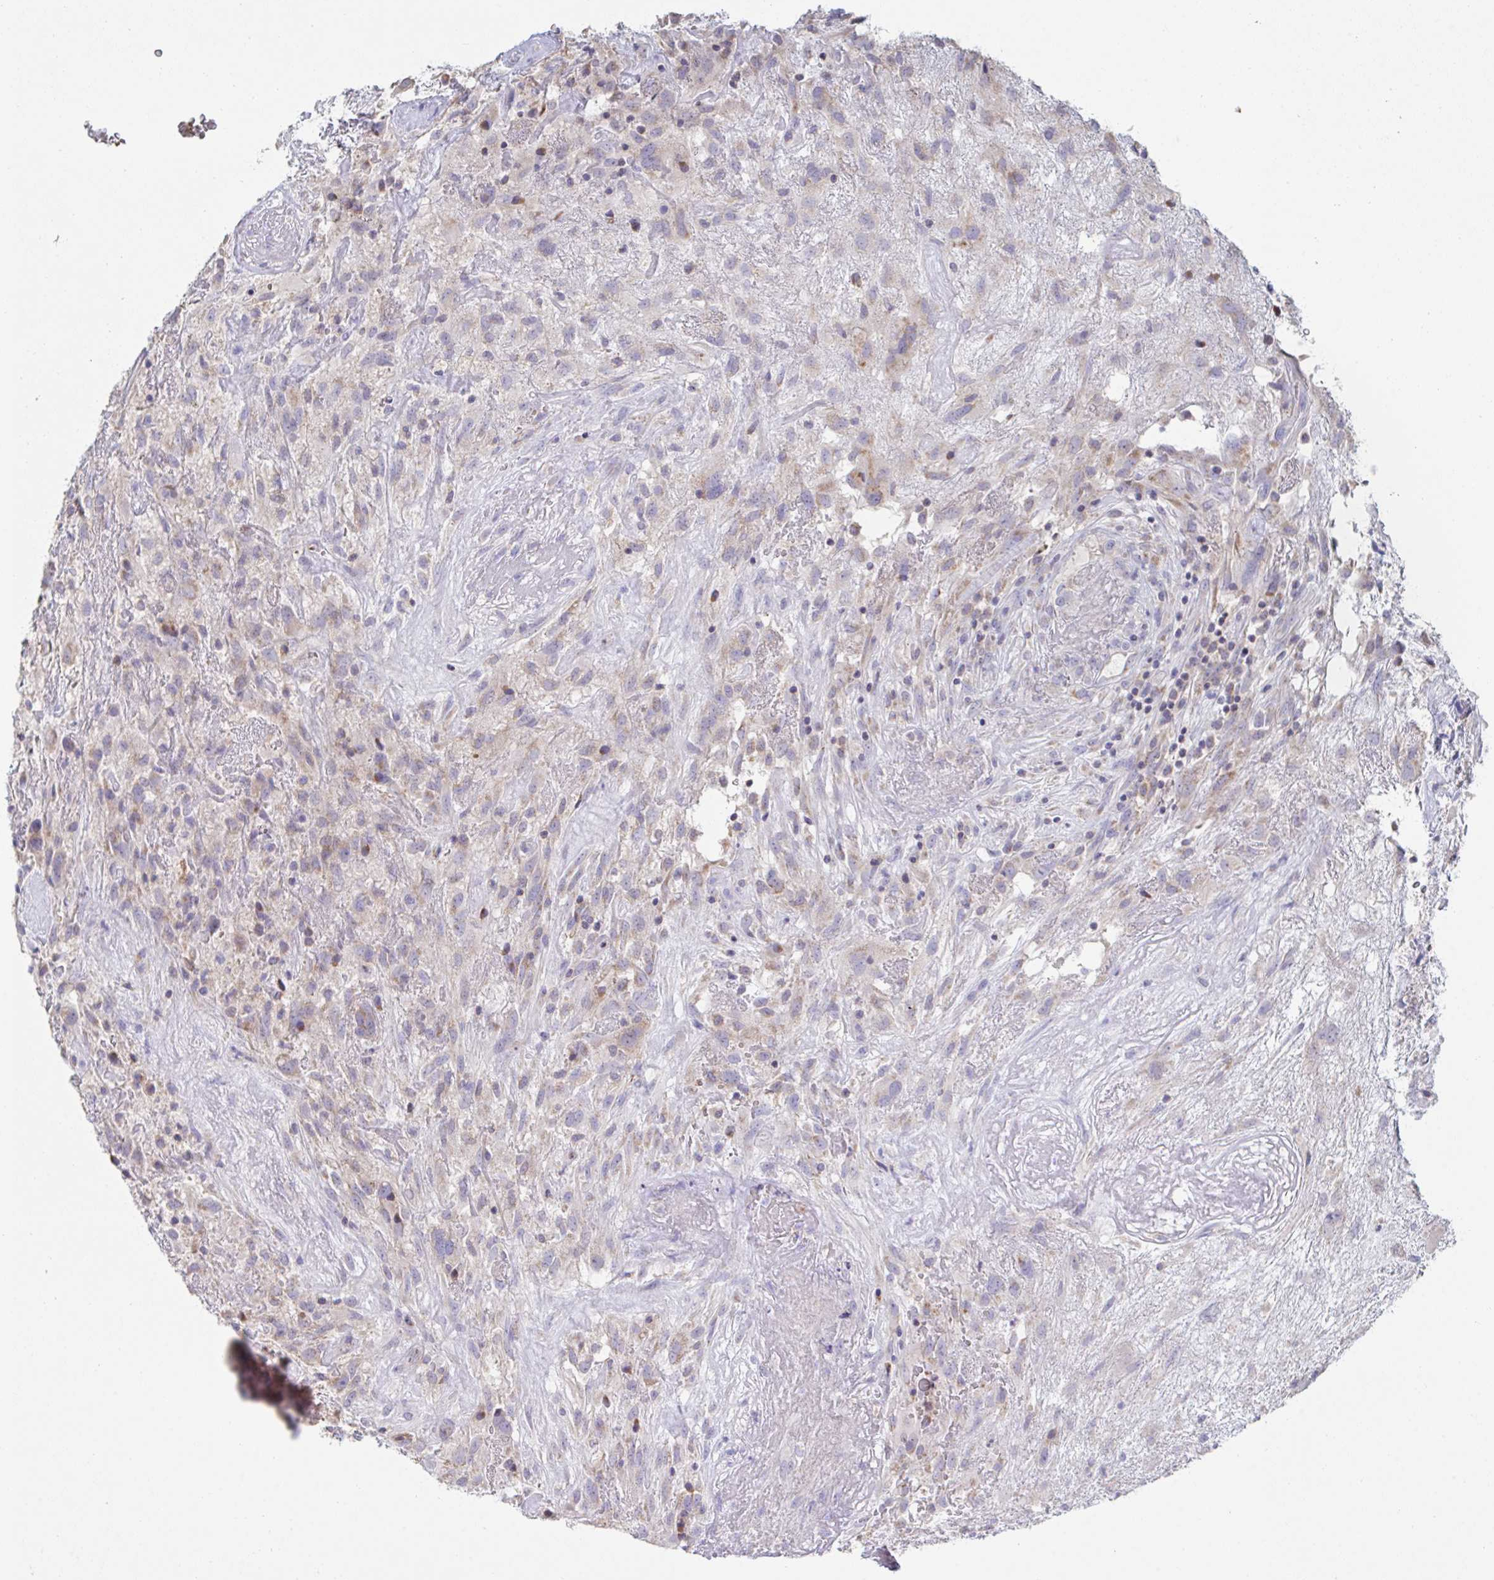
{"staining": {"intensity": "weak", "quantity": "<25%", "location": "cytoplasmic/membranous"}, "tissue": "glioma", "cell_type": "Tumor cells", "image_type": "cancer", "snomed": [{"axis": "morphology", "description": "Glioma, malignant, High grade"}, {"axis": "topography", "description": "Brain"}], "caption": "IHC micrograph of neoplastic tissue: glioma stained with DAB (3,3'-diaminobenzidine) reveals no significant protein expression in tumor cells.", "gene": "NDUFA7", "patient": {"sex": "male", "age": 46}}